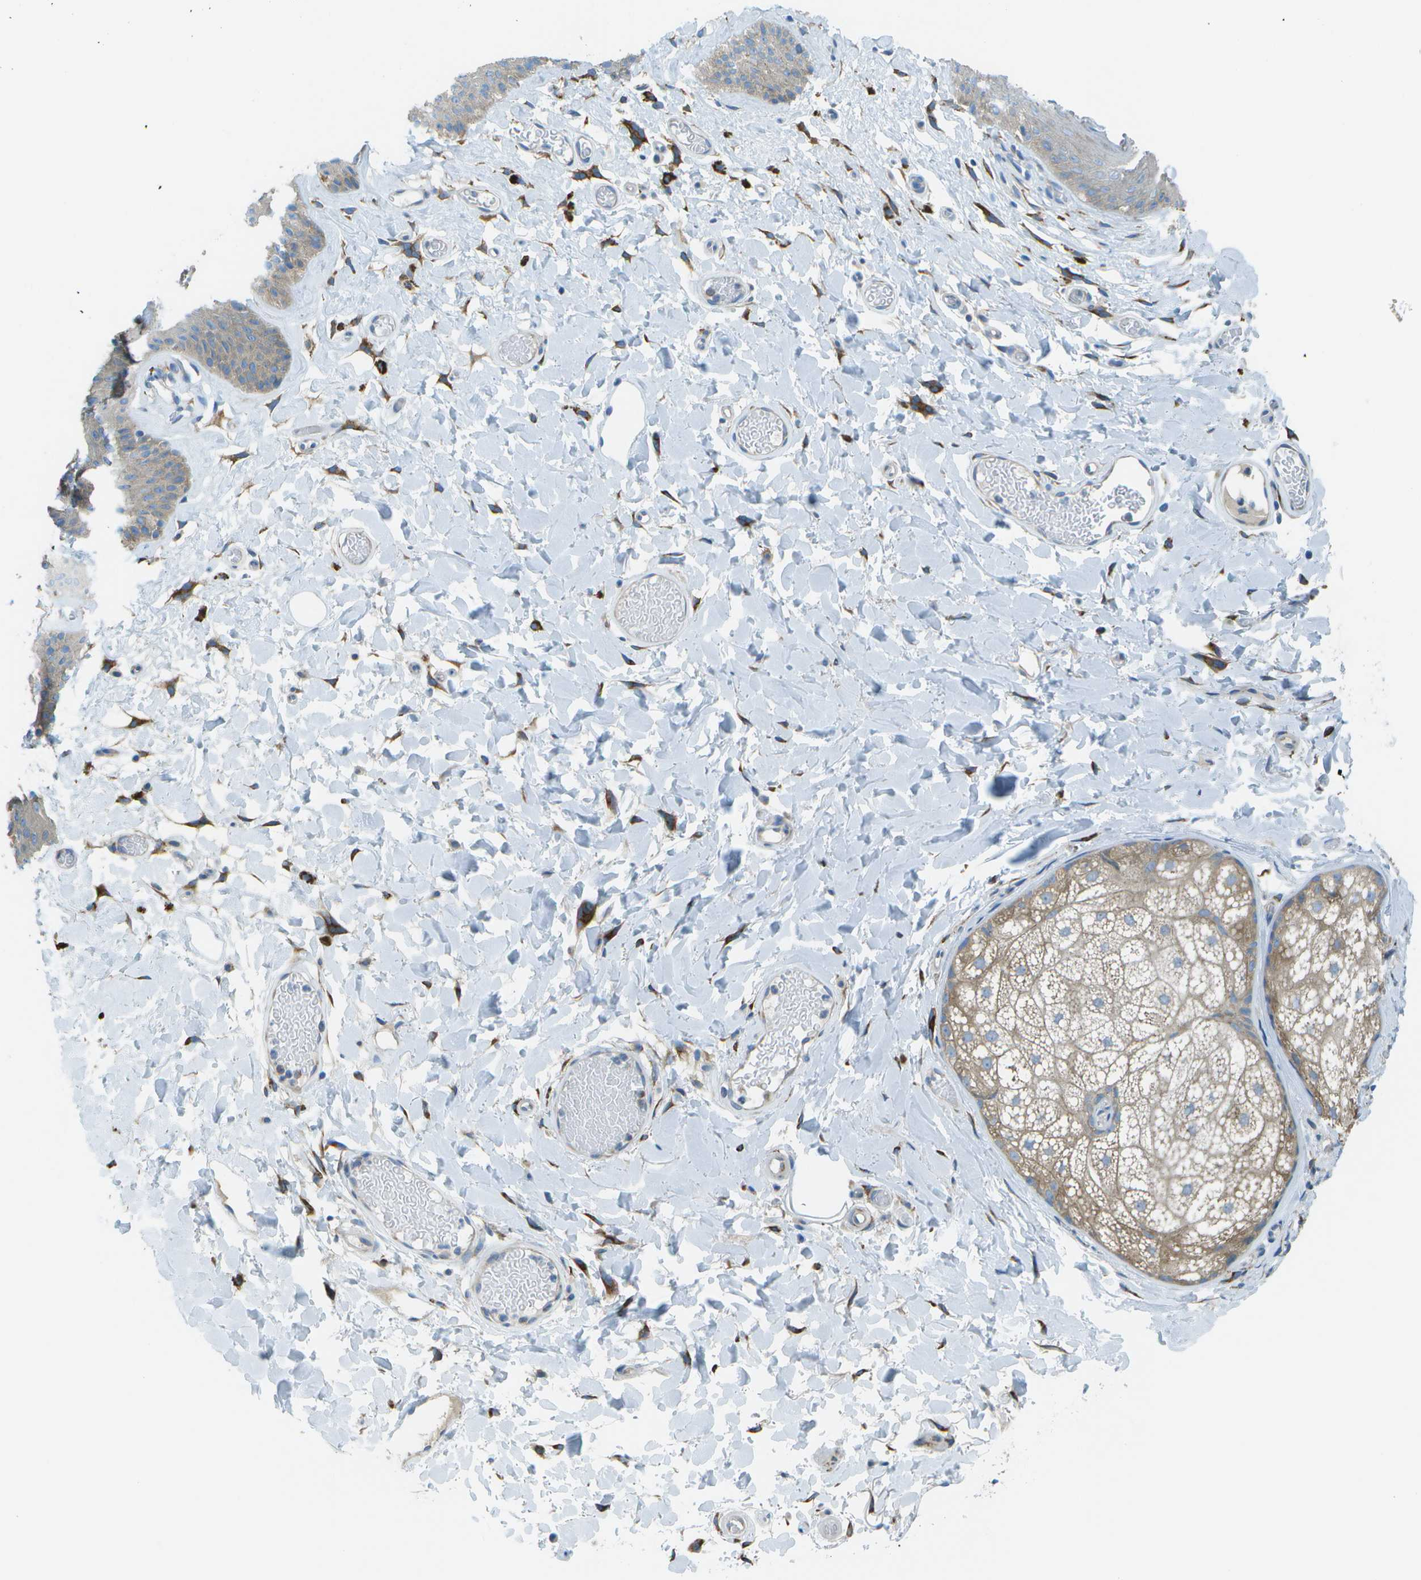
{"staining": {"intensity": "moderate", "quantity": "25%-75%", "location": "cytoplasmic/membranous"}, "tissue": "skin", "cell_type": "Epidermal cells", "image_type": "normal", "snomed": [{"axis": "morphology", "description": "Normal tissue, NOS"}, {"axis": "topography", "description": "Vulva"}], "caption": "A micrograph of human skin stained for a protein displays moderate cytoplasmic/membranous brown staining in epidermal cells.", "gene": "KCTD3", "patient": {"sex": "female", "age": 73}}